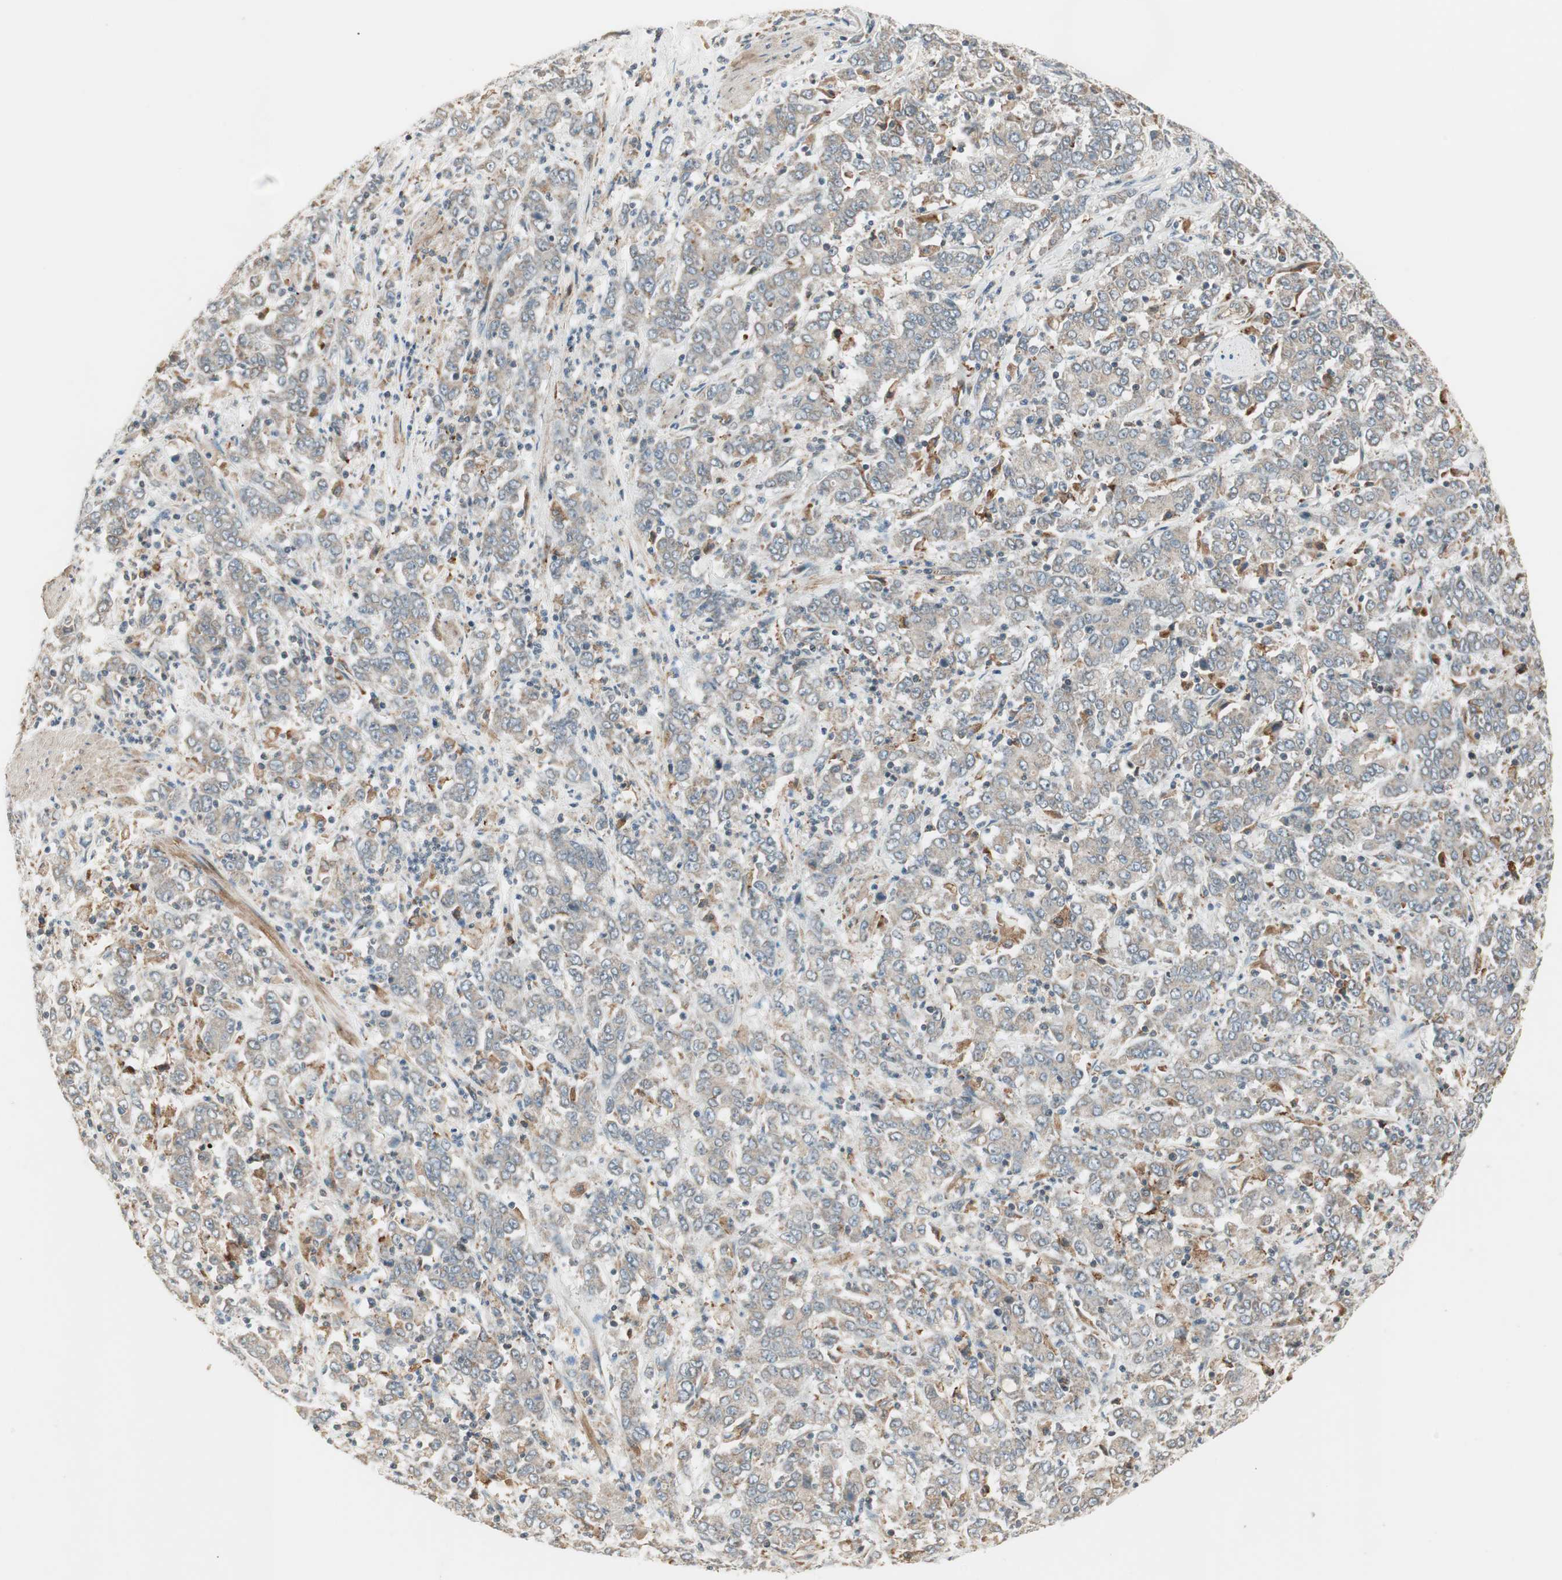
{"staining": {"intensity": "weak", "quantity": "<25%", "location": "cytoplasmic/membranous"}, "tissue": "stomach cancer", "cell_type": "Tumor cells", "image_type": "cancer", "snomed": [{"axis": "morphology", "description": "Adenocarcinoma, NOS"}, {"axis": "topography", "description": "Stomach, lower"}], "caption": "High magnification brightfield microscopy of adenocarcinoma (stomach) stained with DAB (3,3'-diaminobenzidine) (brown) and counterstained with hematoxylin (blue): tumor cells show no significant expression. (Brightfield microscopy of DAB (3,3'-diaminobenzidine) immunohistochemistry at high magnification).", "gene": "SFRP1", "patient": {"sex": "female", "age": 71}}